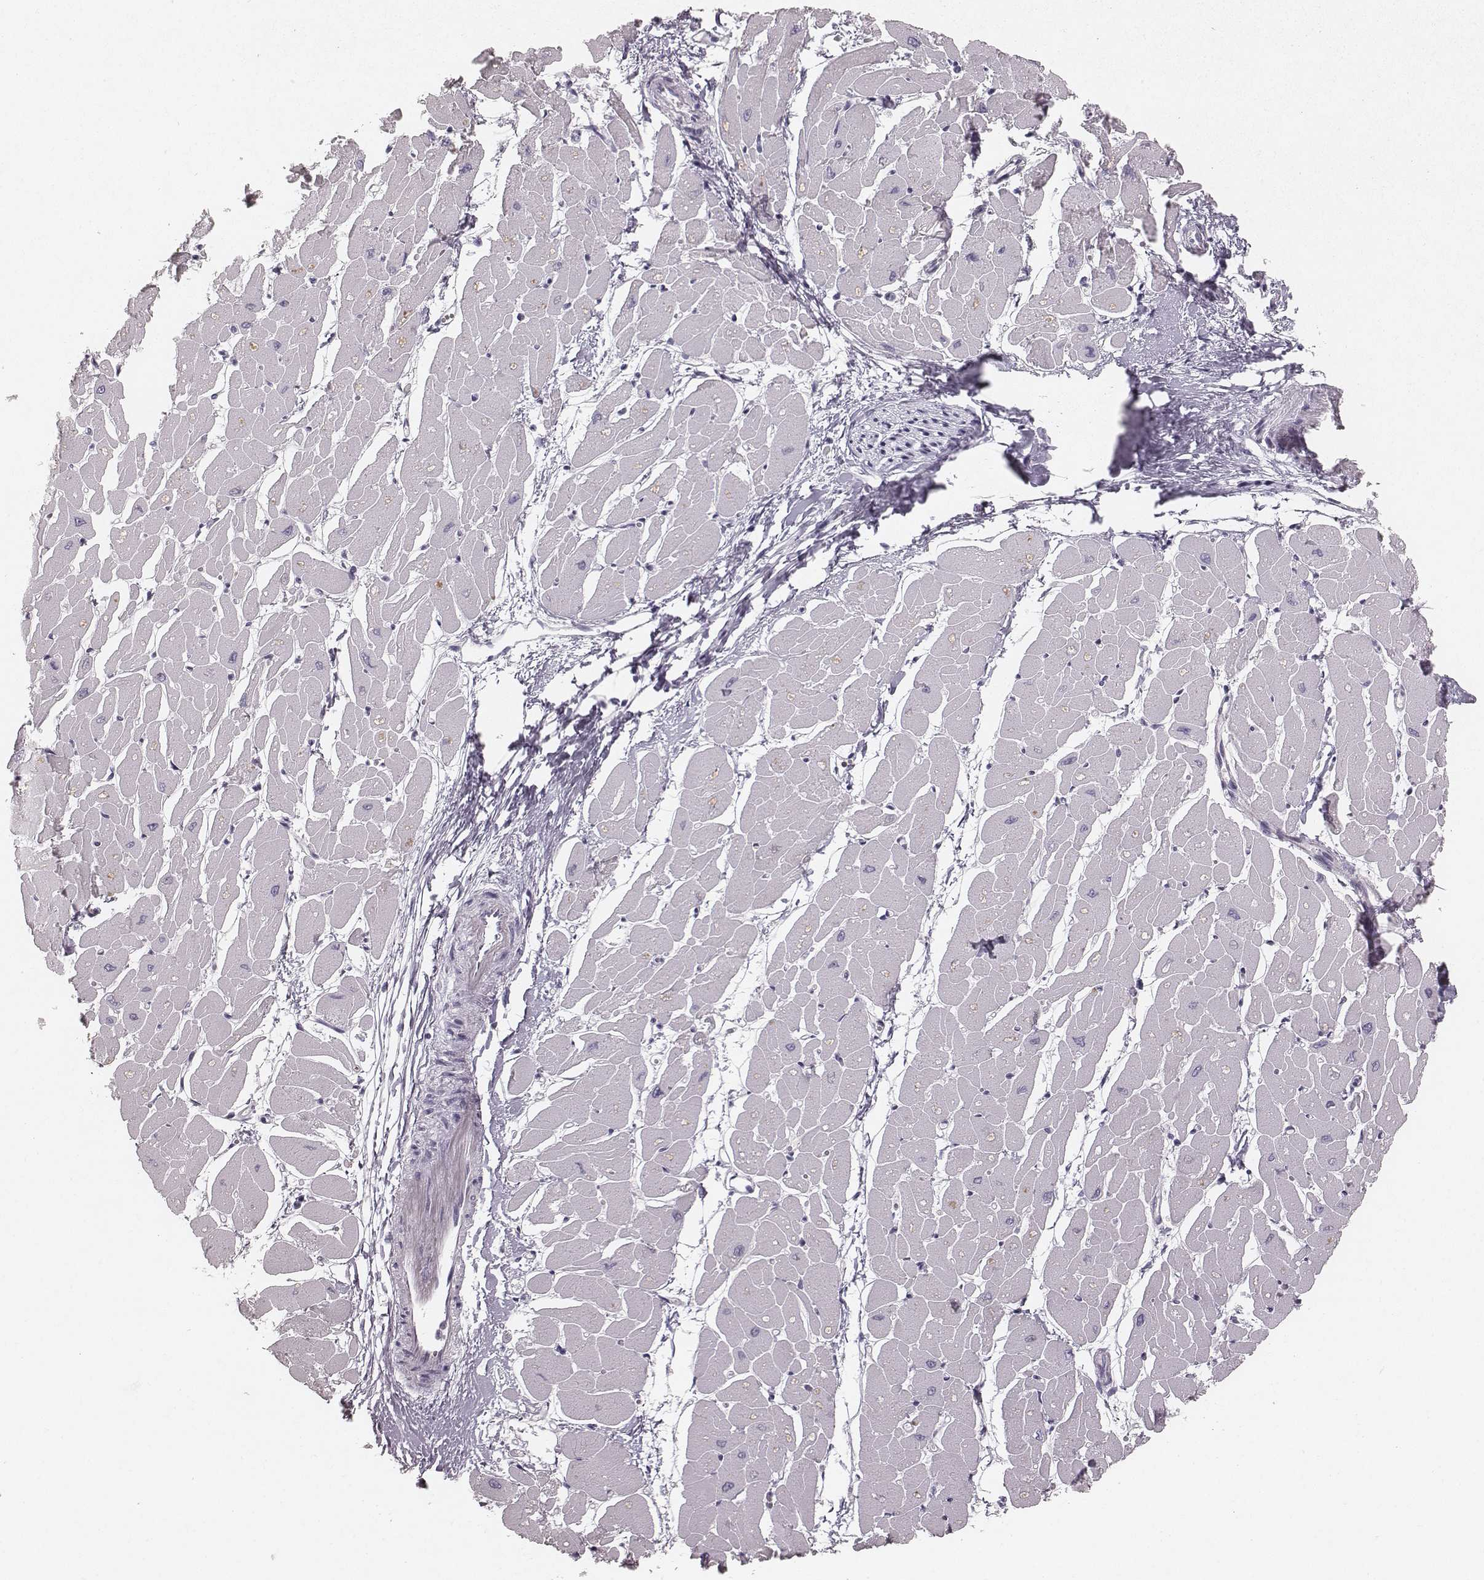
{"staining": {"intensity": "moderate", "quantity": "<25%", "location": "cytoplasmic/membranous"}, "tissue": "heart muscle", "cell_type": "Cardiomyocytes", "image_type": "normal", "snomed": [{"axis": "morphology", "description": "Normal tissue, NOS"}, {"axis": "topography", "description": "Heart"}], "caption": "IHC of unremarkable heart muscle shows low levels of moderate cytoplasmic/membranous staining in about <25% of cardiomyocytes. The staining was performed using DAB (3,3'-diaminobenzidine), with brown indicating positive protein expression. Nuclei are stained blue with hematoxylin.", "gene": "SPA17", "patient": {"sex": "male", "age": 57}}